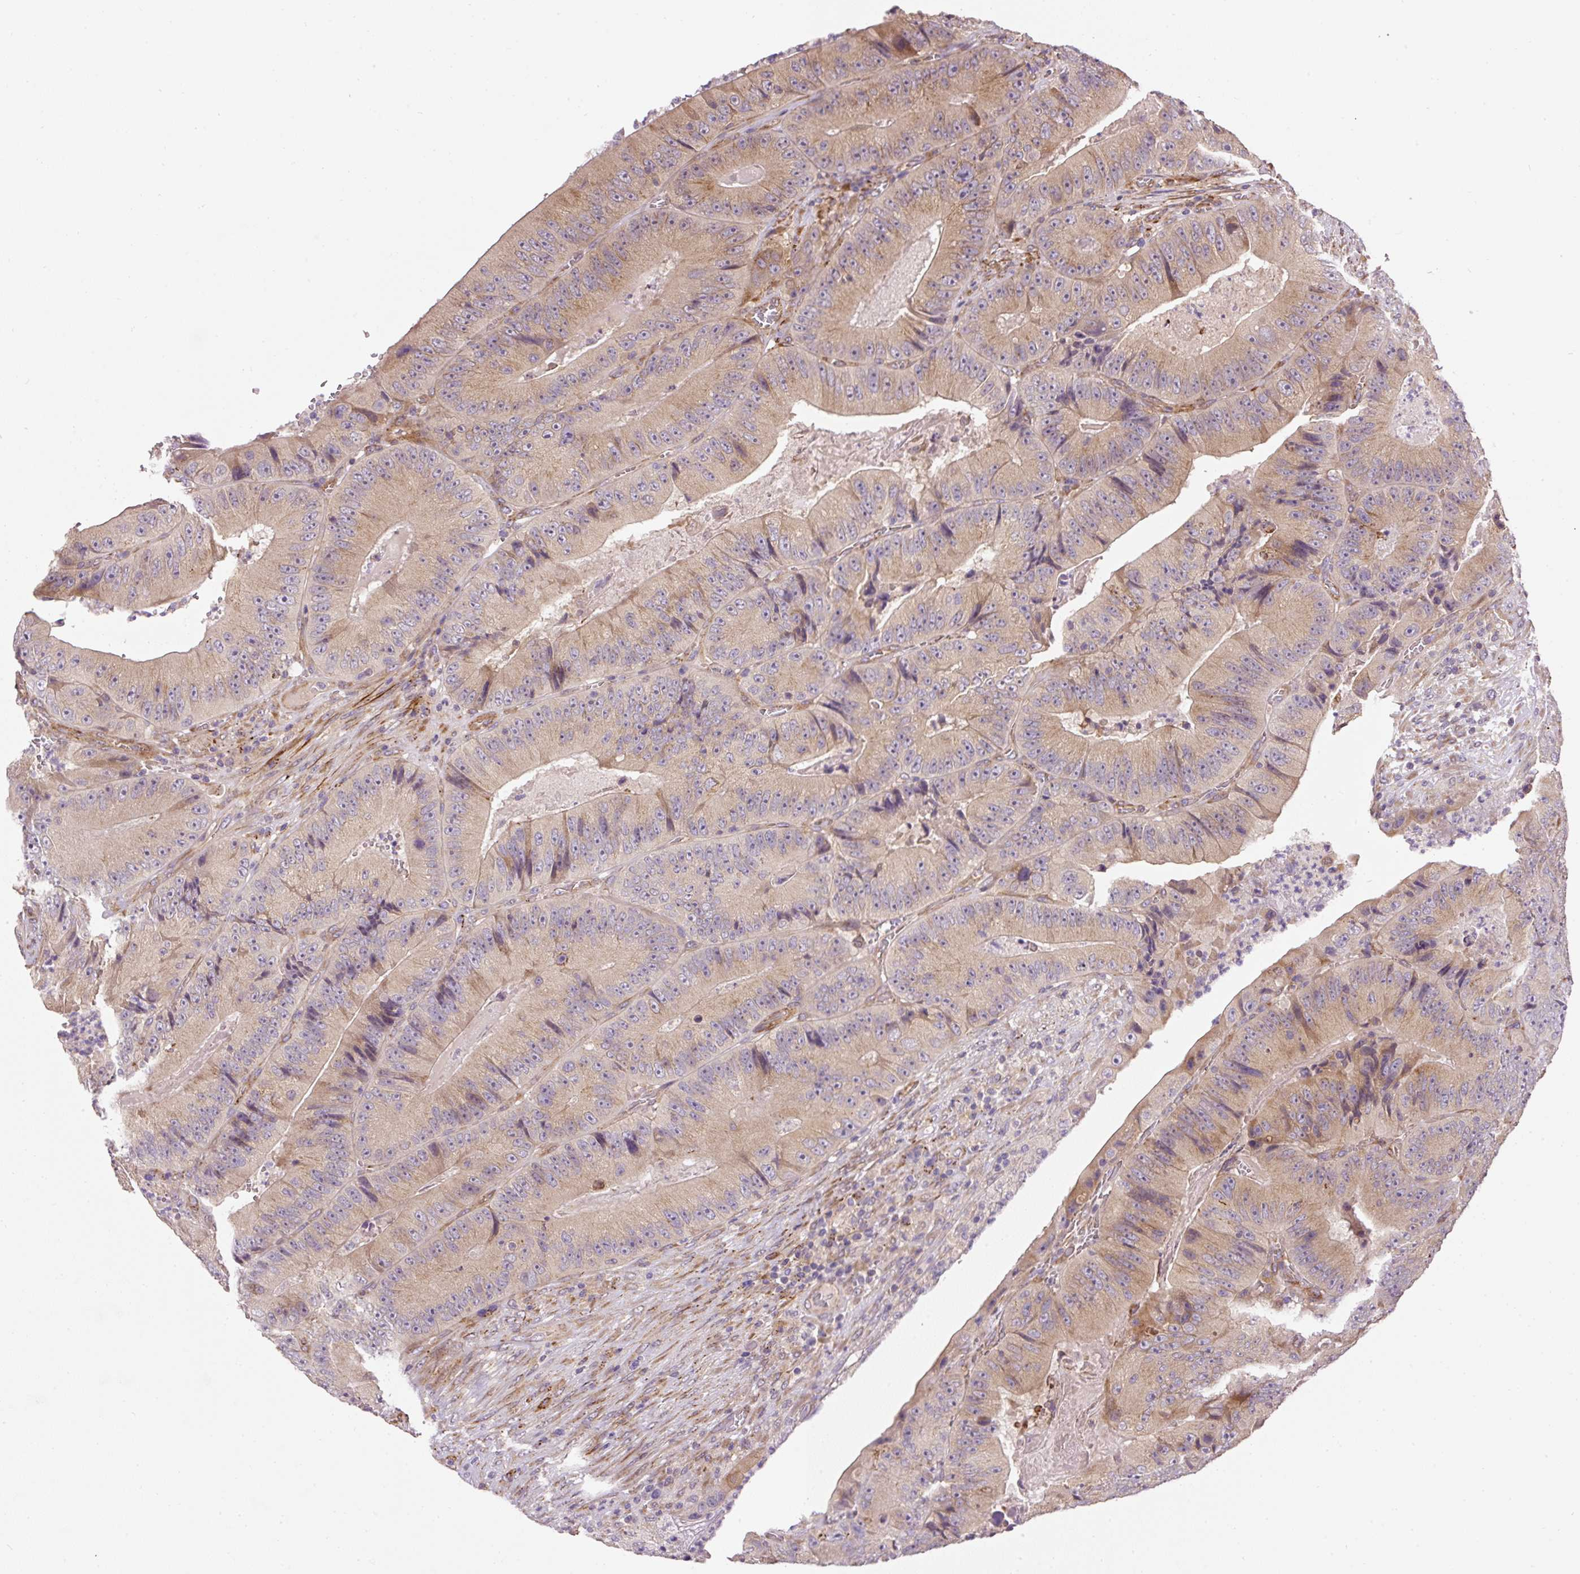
{"staining": {"intensity": "weak", "quantity": "25%-75%", "location": "cytoplasmic/membranous"}, "tissue": "colorectal cancer", "cell_type": "Tumor cells", "image_type": "cancer", "snomed": [{"axis": "morphology", "description": "Adenocarcinoma, NOS"}, {"axis": "topography", "description": "Colon"}], "caption": "Tumor cells show low levels of weak cytoplasmic/membranous staining in about 25%-75% of cells in colorectal cancer (adenocarcinoma). (IHC, brightfield microscopy, high magnification).", "gene": "RNF170", "patient": {"sex": "female", "age": 86}}